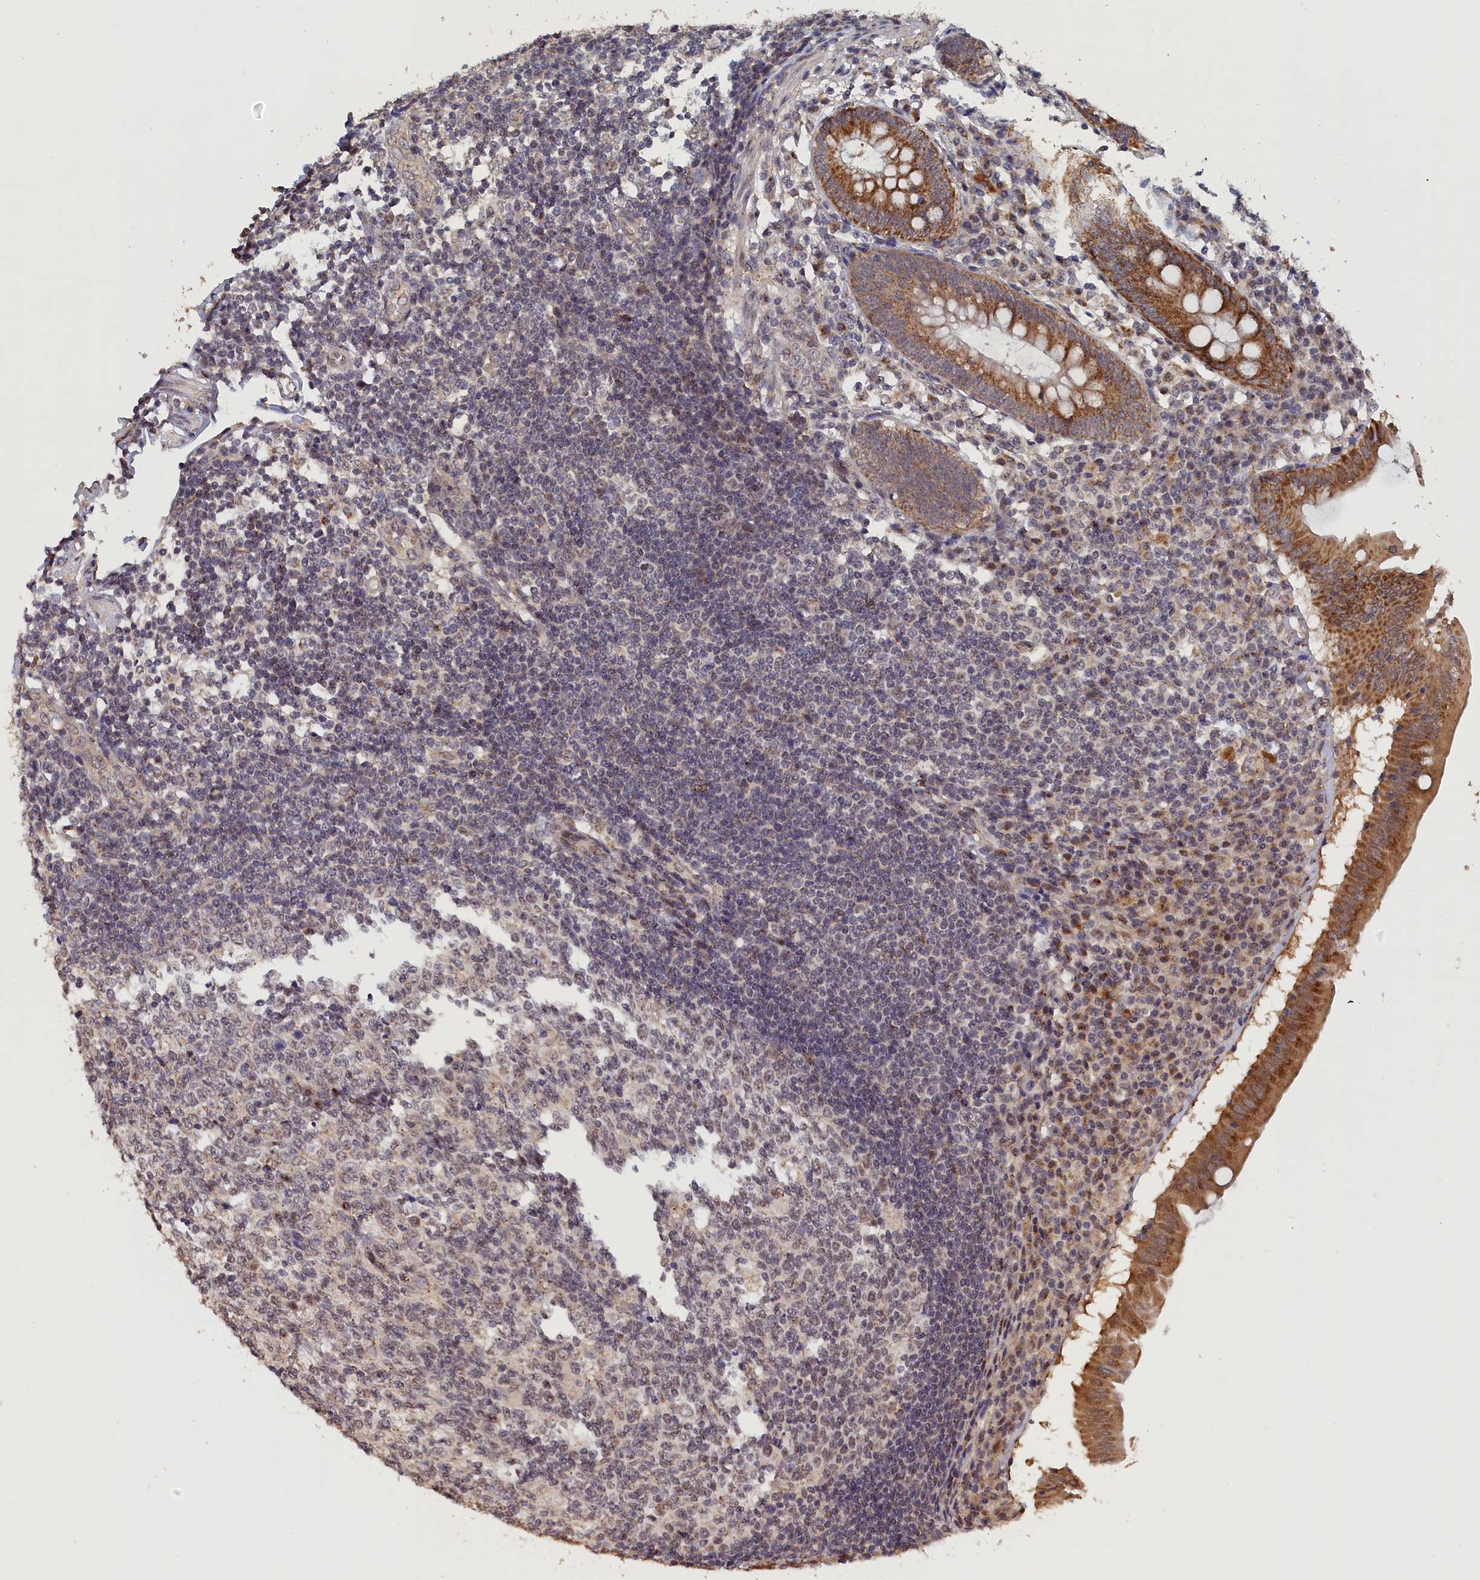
{"staining": {"intensity": "moderate", "quantity": ">75%", "location": "cytoplasmic/membranous"}, "tissue": "appendix", "cell_type": "Glandular cells", "image_type": "normal", "snomed": [{"axis": "morphology", "description": "Normal tissue, NOS"}, {"axis": "topography", "description": "Appendix"}], "caption": "Protein expression by IHC demonstrates moderate cytoplasmic/membranous expression in approximately >75% of glandular cells in benign appendix.", "gene": "PIGQ", "patient": {"sex": "female", "age": 54}}